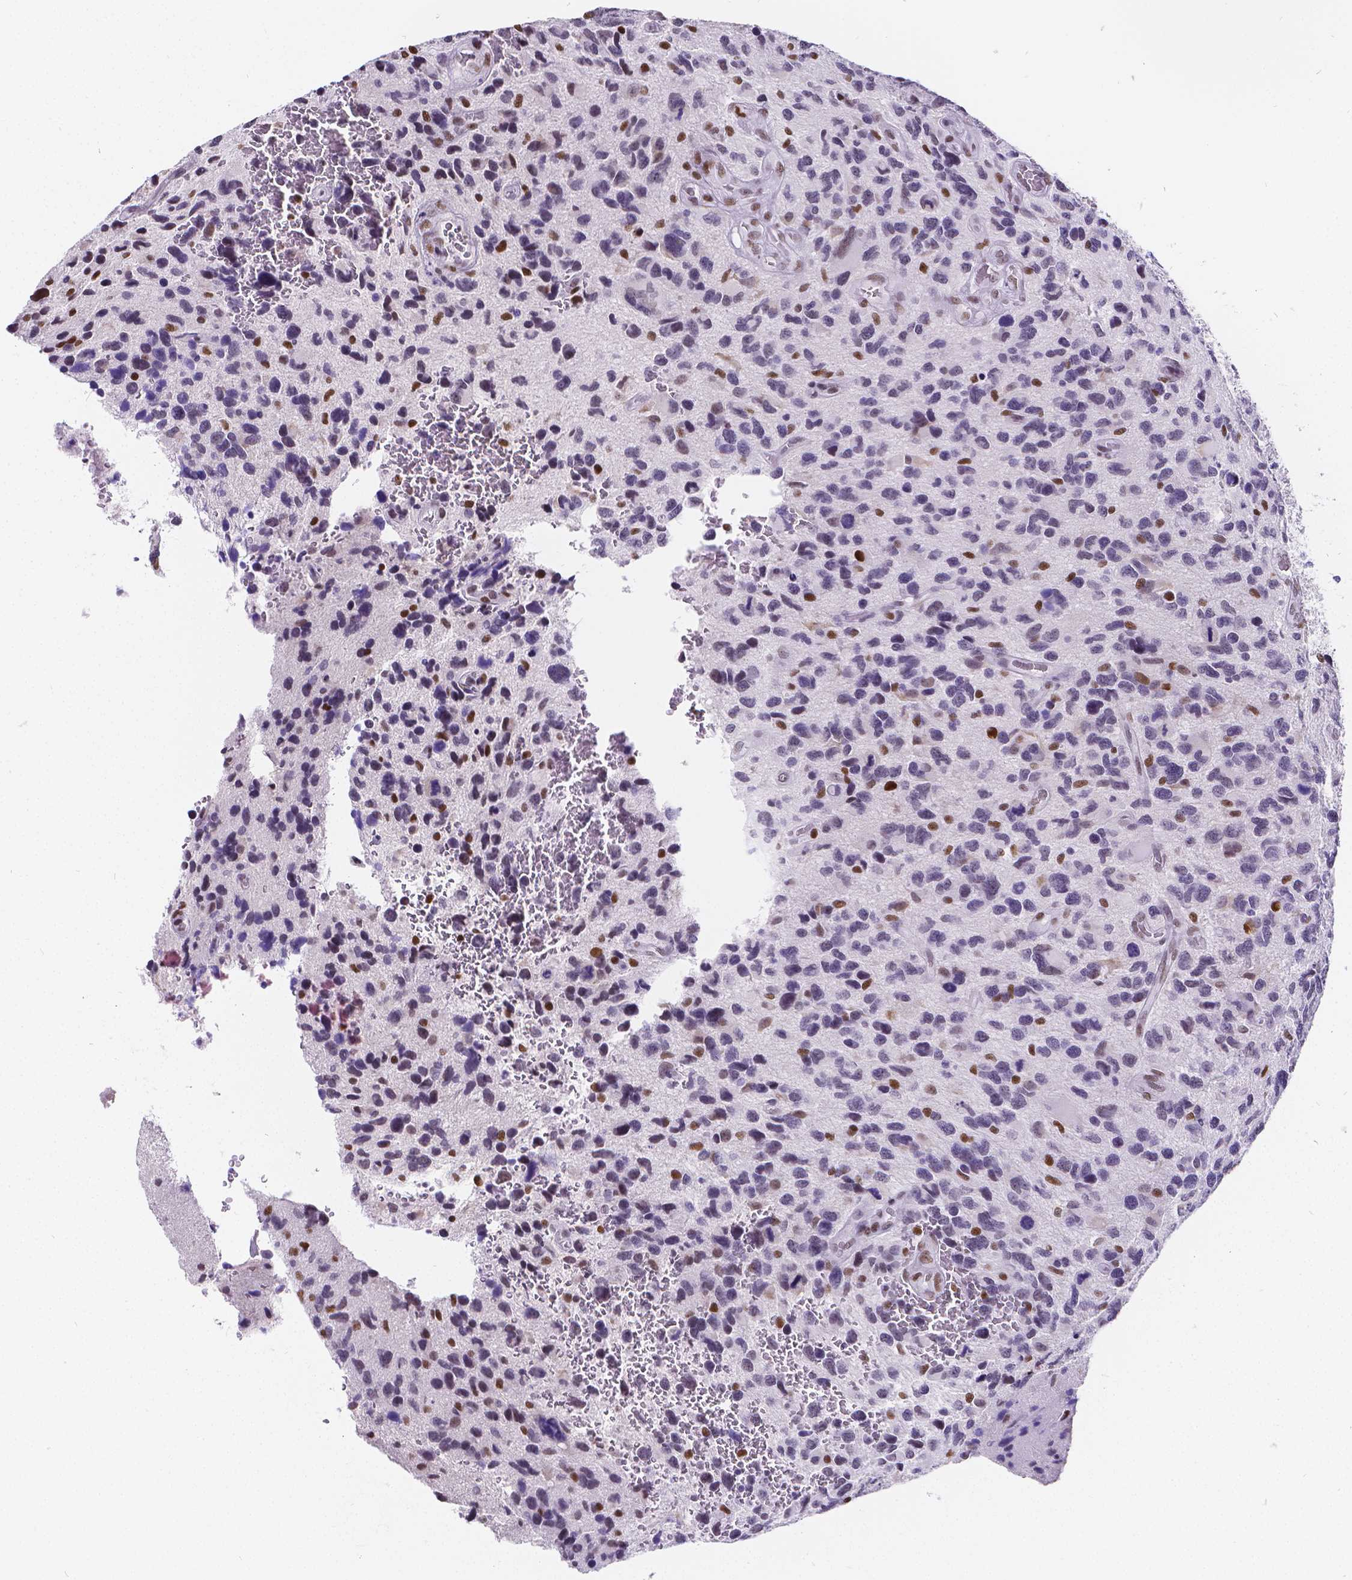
{"staining": {"intensity": "negative", "quantity": "none", "location": "none"}, "tissue": "glioma", "cell_type": "Tumor cells", "image_type": "cancer", "snomed": [{"axis": "morphology", "description": "Glioma, malignant, NOS"}, {"axis": "morphology", "description": "Glioma, malignant, High grade"}, {"axis": "topography", "description": "Brain"}], "caption": "This is an immunohistochemistry (IHC) photomicrograph of human glioma. There is no expression in tumor cells.", "gene": "MEF2C", "patient": {"sex": "female", "age": 71}}